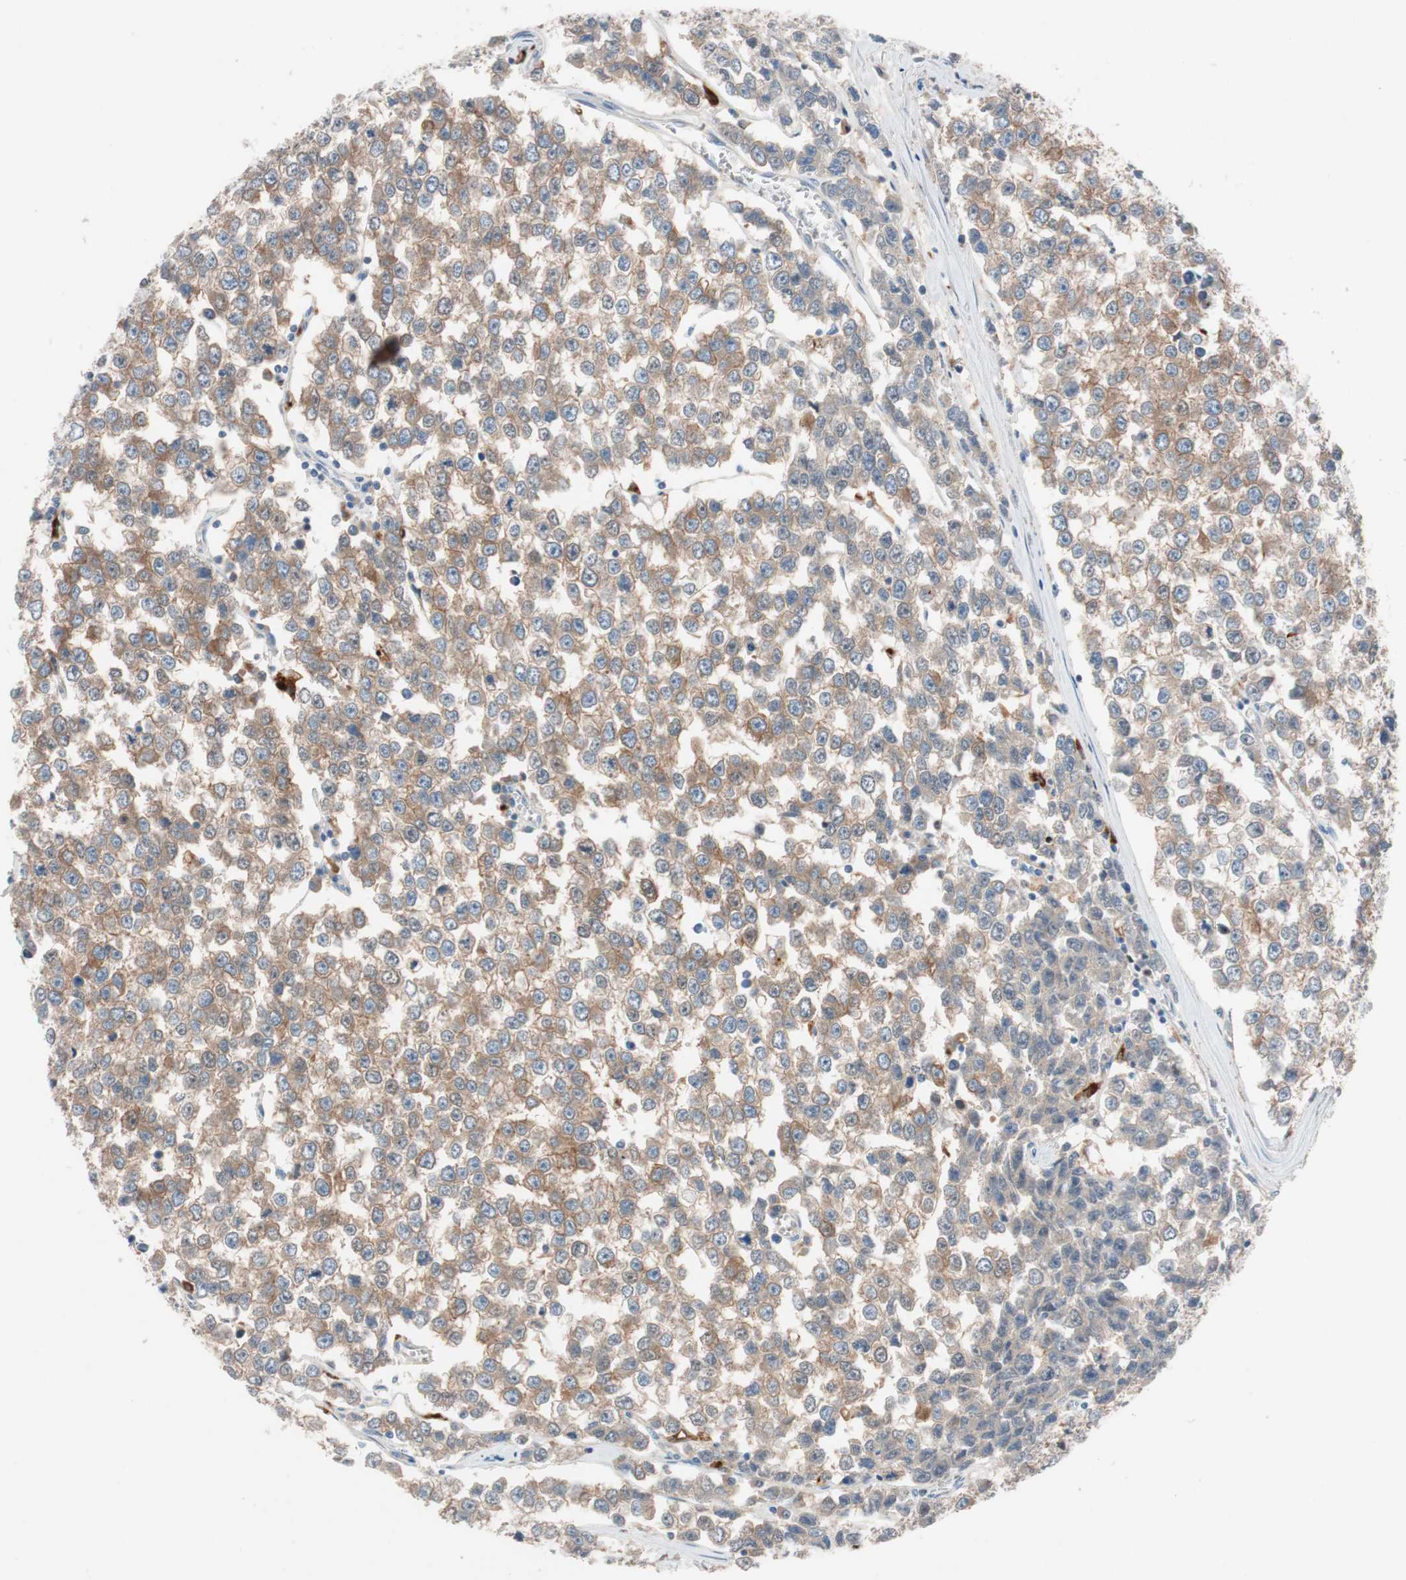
{"staining": {"intensity": "weak", "quantity": ">75%", "location": "cytoplasmic/membranous"}, "tissue": "testis cancer", "cell_type": "Tumor cells", "image_type": "cancer", "snomed": [{"axis": "morphology", "description": "Seminoma, NOS"}, {"axis": "morphology", "description": "Carcinoma, Embryonal, NOS"}, {"axis": "topography", "description": "Testis"}], "caption": "Weak cytoplasmic/membranous protein expression is seen in about >75% of tumor cells in seminoma (testis). The protein is shown in brown color, while the nuclei are stained blue.", "gene": "CLEC4D", "patient": {"sex": "male", "age": 52}}